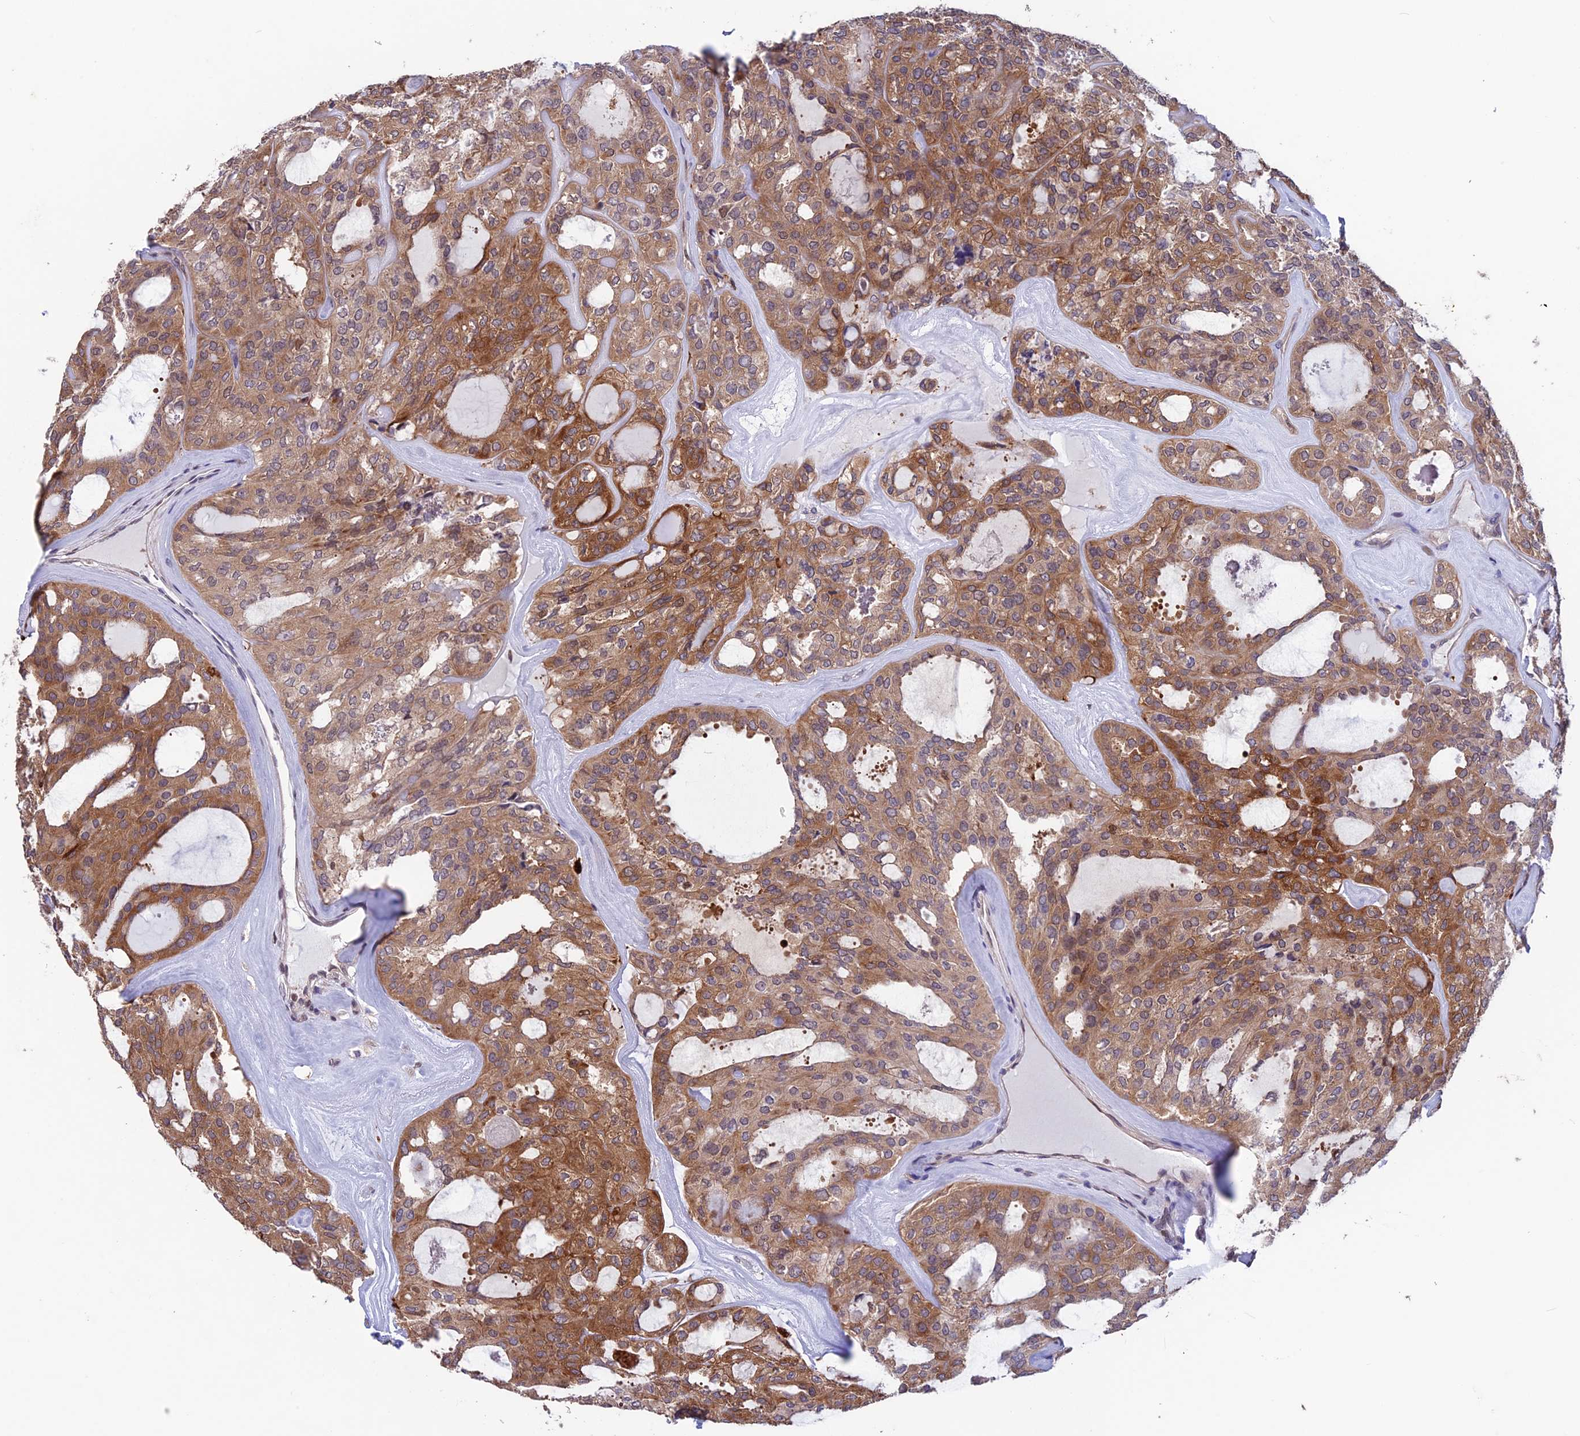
{"staining": {"intensity": "moderate", "quantity": ">75%", "location": "cytoplasmic/membranous"}, "tissue": "thyroid cancer", "cell_type": "Tumor cells", "image_type": "cancer", "snomed": [{"axis": "morphology", "description": "Follicular adenoma carcinoma, NOS"}, {"axis": "topography", "description": "Thyroid gland"}], "caption": "The immunohistochemical stain shows moderate cytoplasmic/membranous expression in tumor cells of thyroid follicular adenoma carcinoma tissue. (DAB (3,3'-diaminobenzidine) IHC with brightfield microscopy, high magnification).", "gene": "MAST2", "patient": {"sex": "male", "age": 75}}